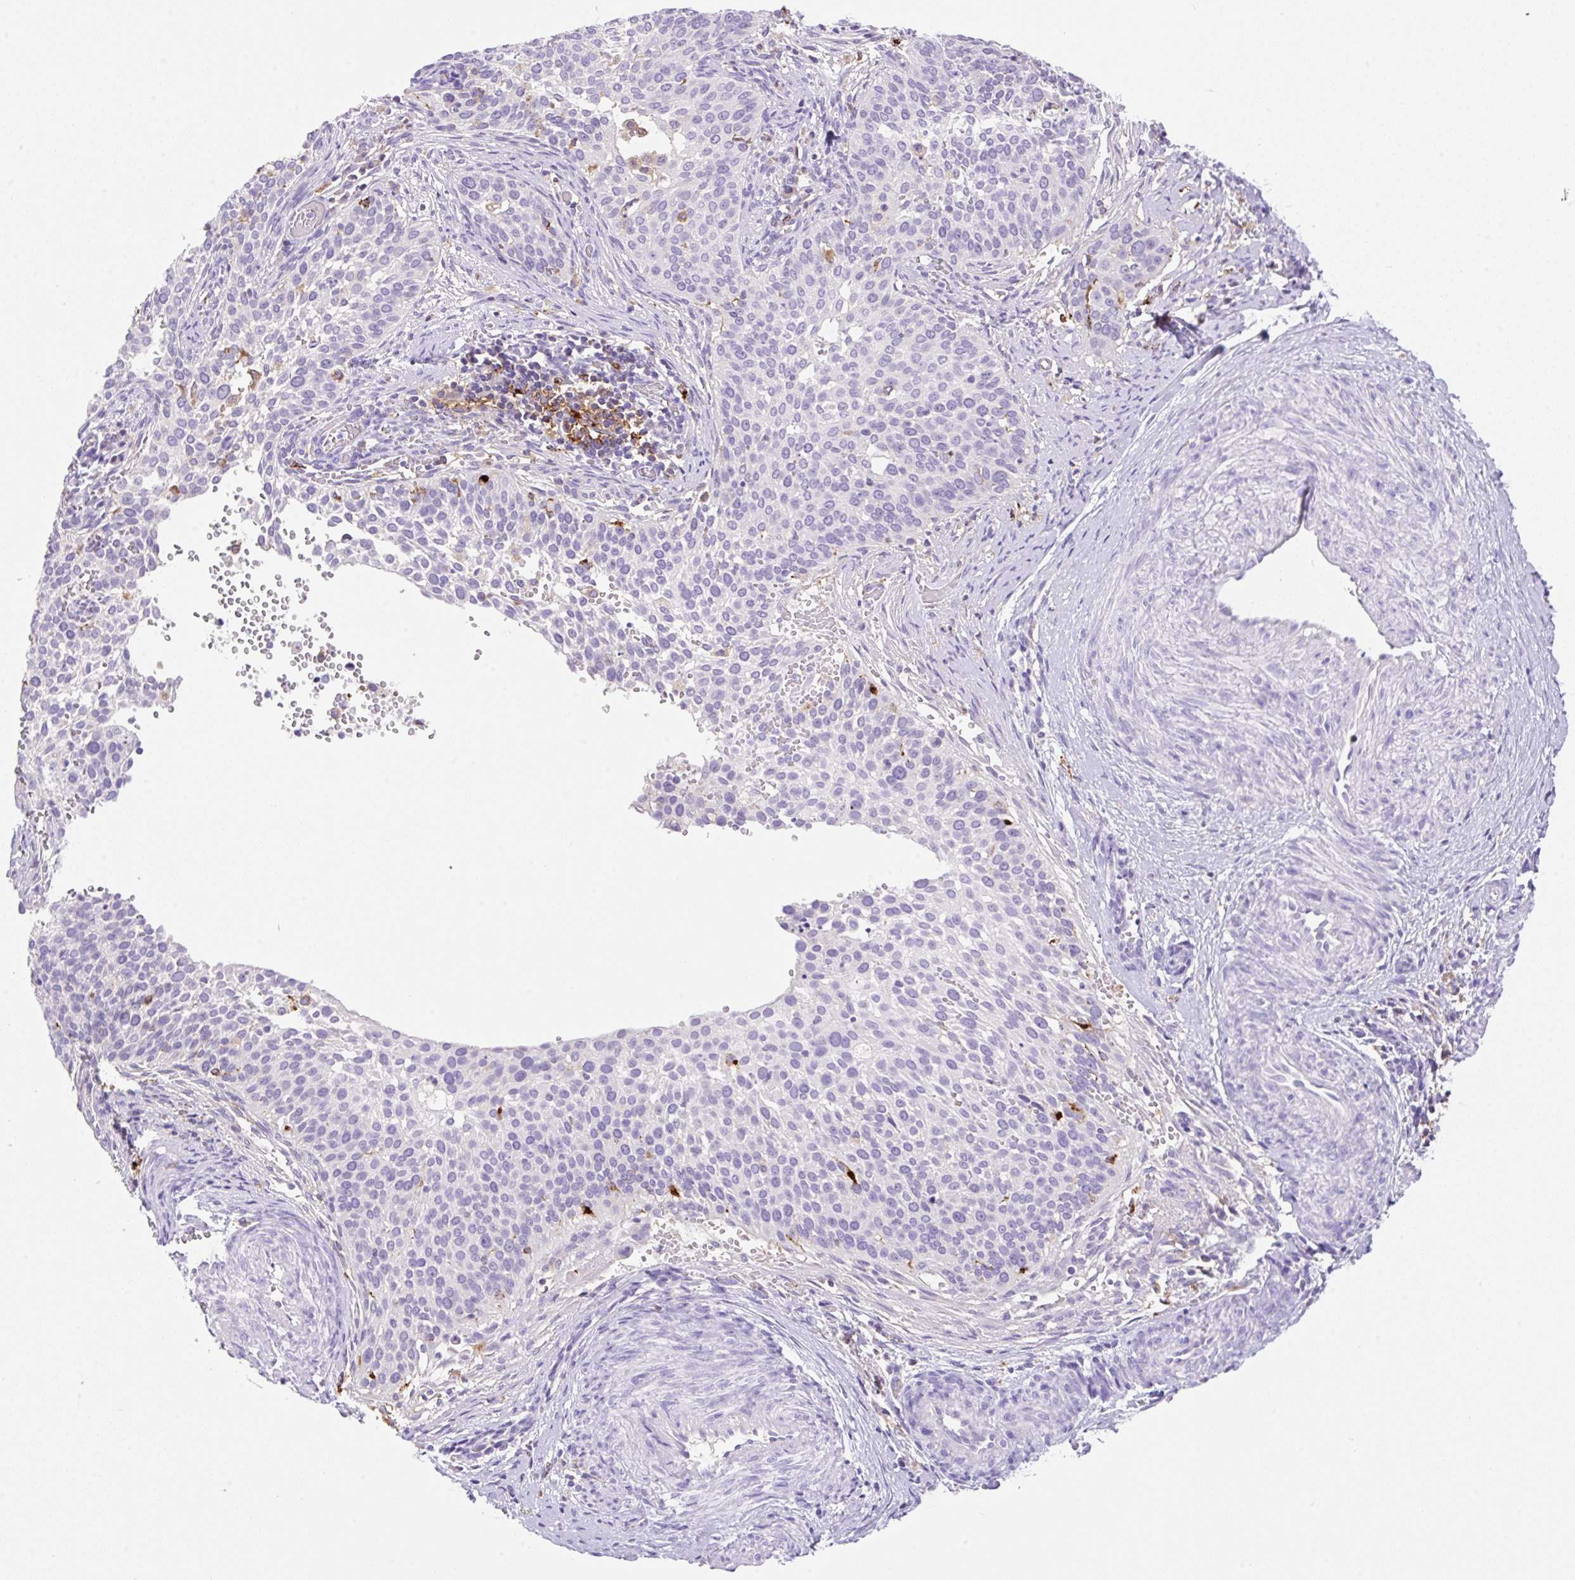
{"staining": {"intensity": "negative", "quantity": "none", "location": "none"}, "tissue": "cervical cancer", "cell_type": "Tumor cells", "image_type": "cancer", "snomed": [{"axis": "morphology", "description": "Squamous cell carcinoma, NOS"}, {"axis": "topography", "description": "Cervix"}], "caption": "Immunohistochemical staining of squamous cell carcinoma (cervical) reveals no significant expression in tumor cells. (Stains: DAB (3,3'-diaminobenzidine) immunohistochemistry with hematoxylin counter stain, Microscopy: brightfield microscopy at high magnification).", "gene": "TDRD15", "patient": {"sex": "female", "age": 44}}